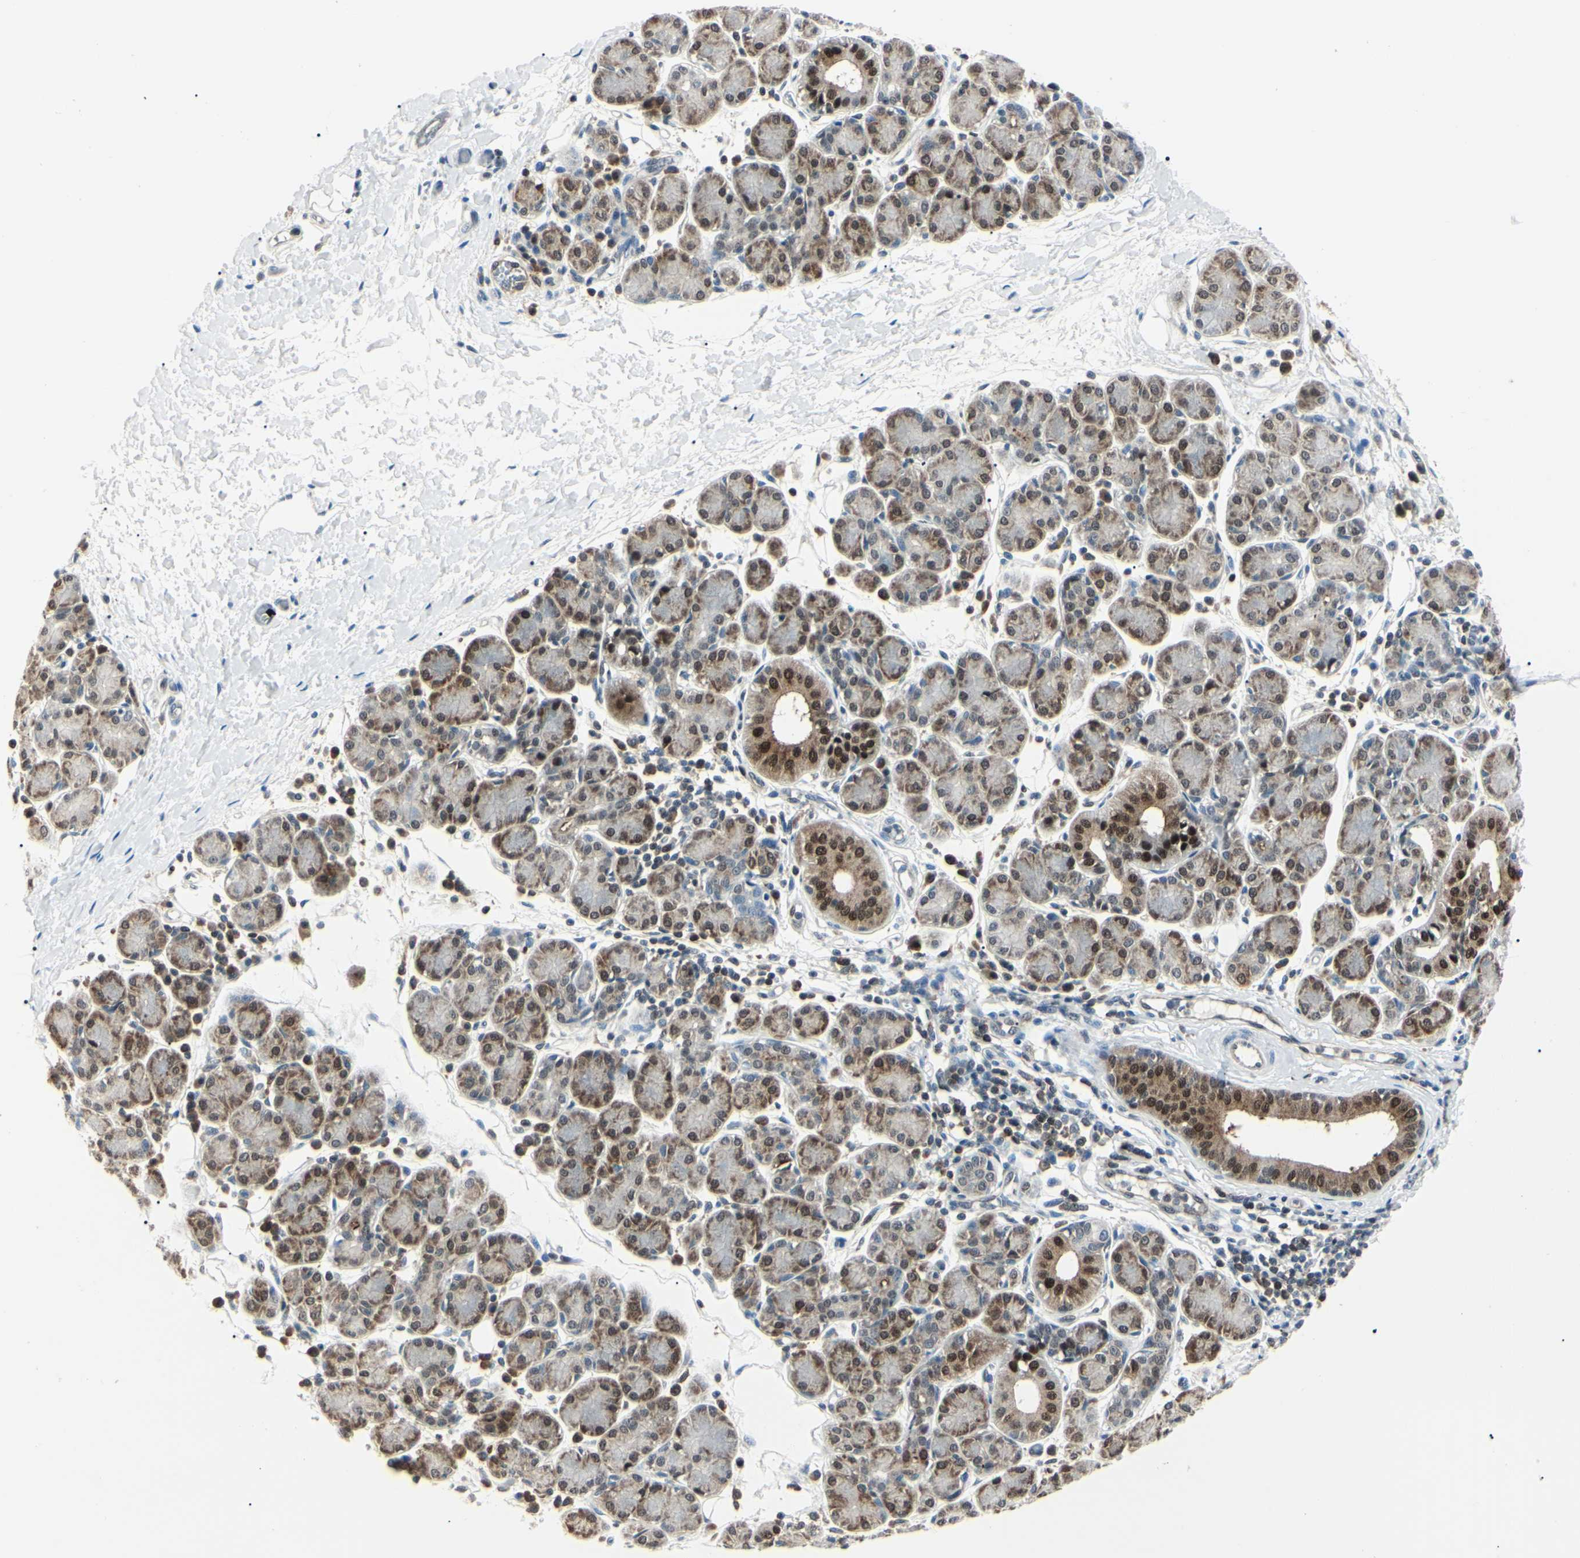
{"staining": {"intensity": "moderate", "quantity": ">75%", "location": "cytoplasmic/membranous,nuclear"}, "tissue": "salivary gland", "cell_type": "Glandular cells", "image_type": "normal", "snomed": [{"axis": "morphology", "description": "Normal tissue, NOS"}, {"axis": "morphology", "description": "Inflammation, NOS"}, {"axis": "topography", "description": "Lymph node"}, {"axis": "topography", "description": "Salivary gland"}], "caption": "Salivary gland stained with DAB IHC reveals medium levels of moderate cytoplasmic/membranous,nuclear positivity in about >75% of glandular cells. (IHC, brightfield microscopy, high magnification).", "gene": "PGK1", "patient": {"sex": "male", "age": 3}}